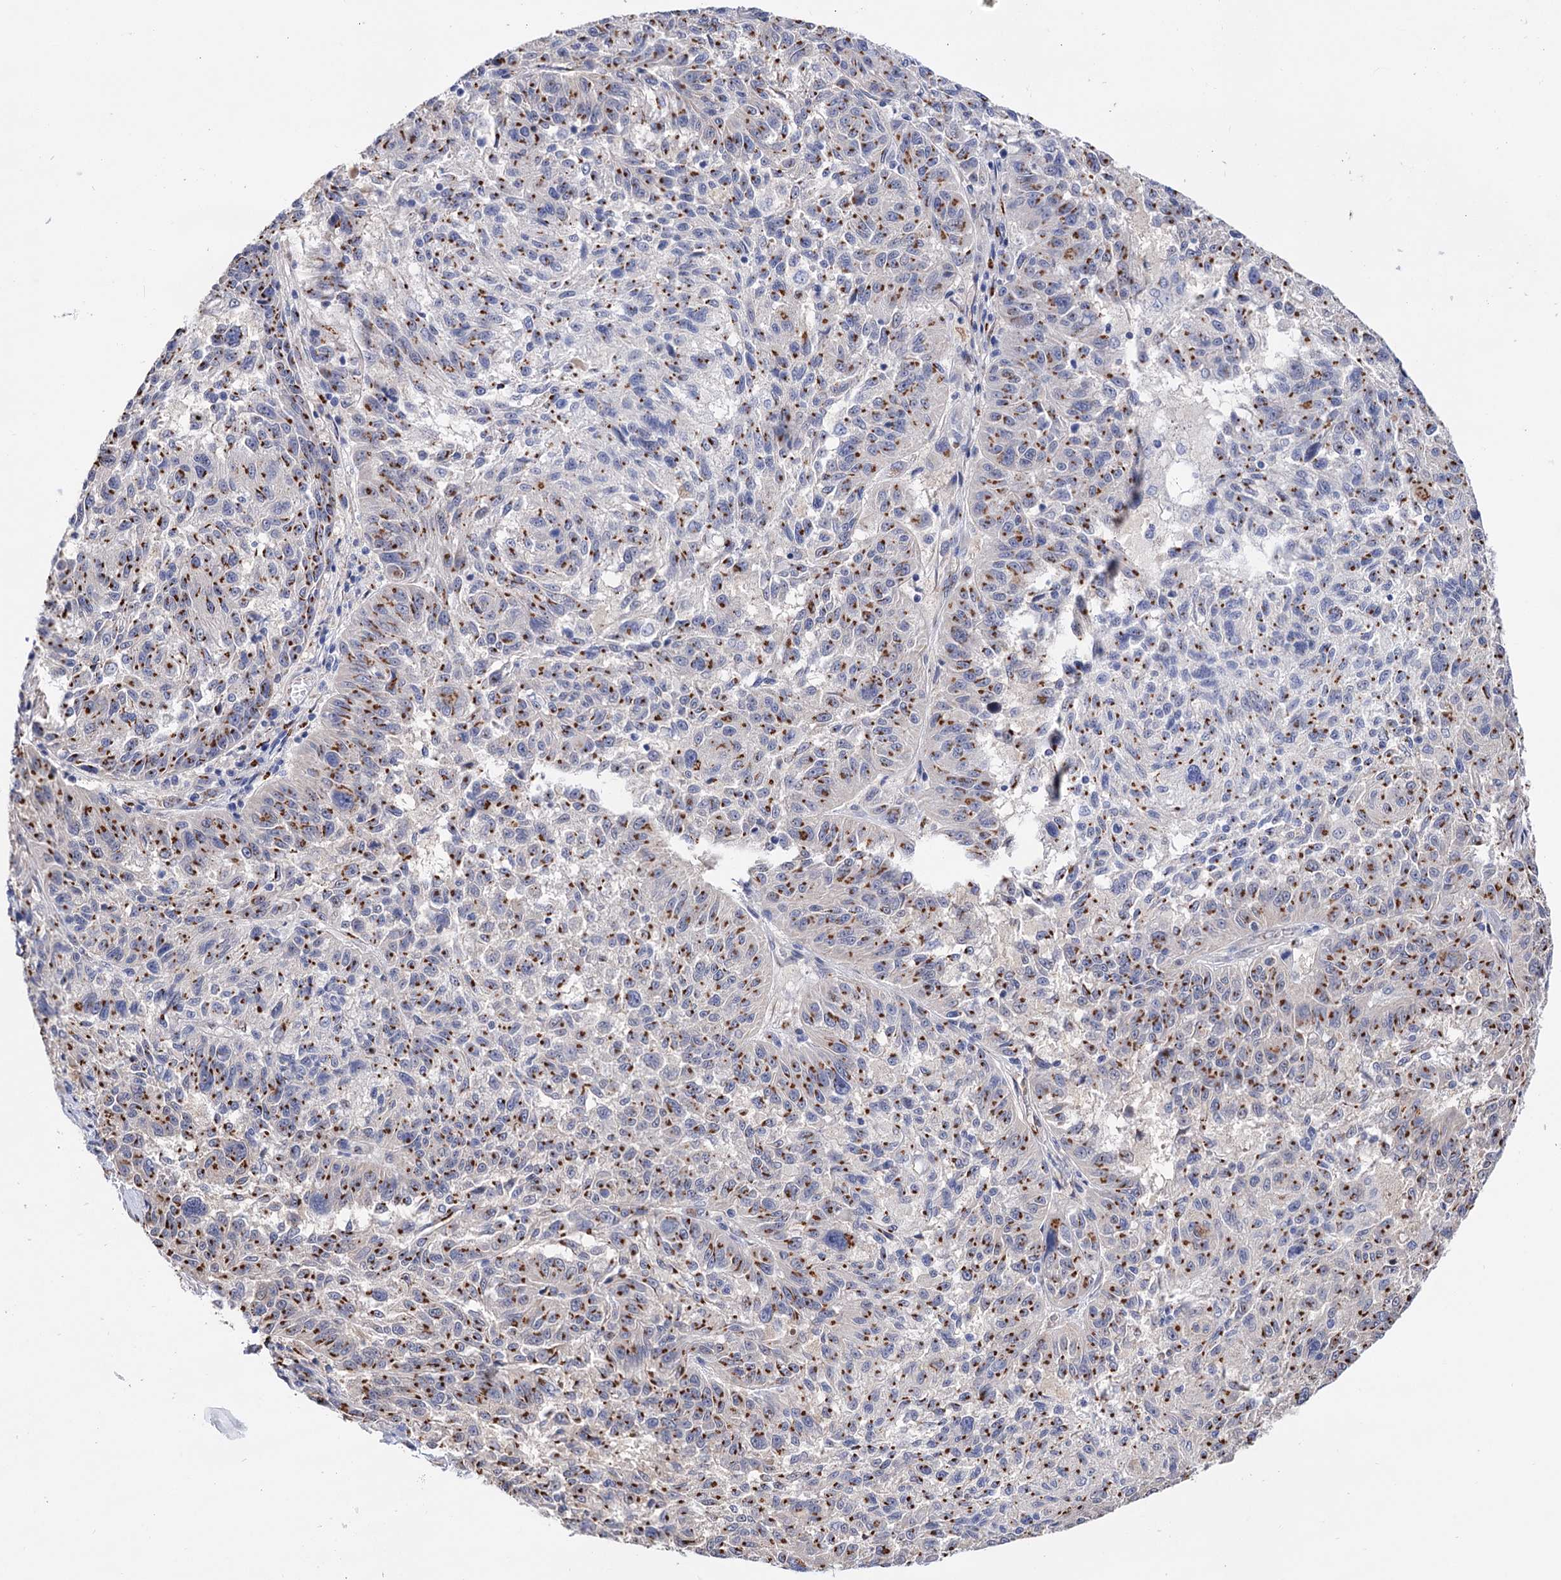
{"staining": {"intensity": "moderate", "quantity": ">75%", "location": "cytoplasmic/membranous"}, "tissue": "melanoma", "cell_type": "Tumor cells", "image_type": "cancer", "snomed": [{"axis": "morphology", "description": "Malignant melanoma, NOS"}, {"axis": "topography", "description": "Skin"}], "caption": "Protein analysis of melanoma tissue shows moderate cytoplasmic/membranous expression in approximately >75% of tumor cells.", "gene": "C11orf96", "patient": {"sex": "male", "age": 53}}